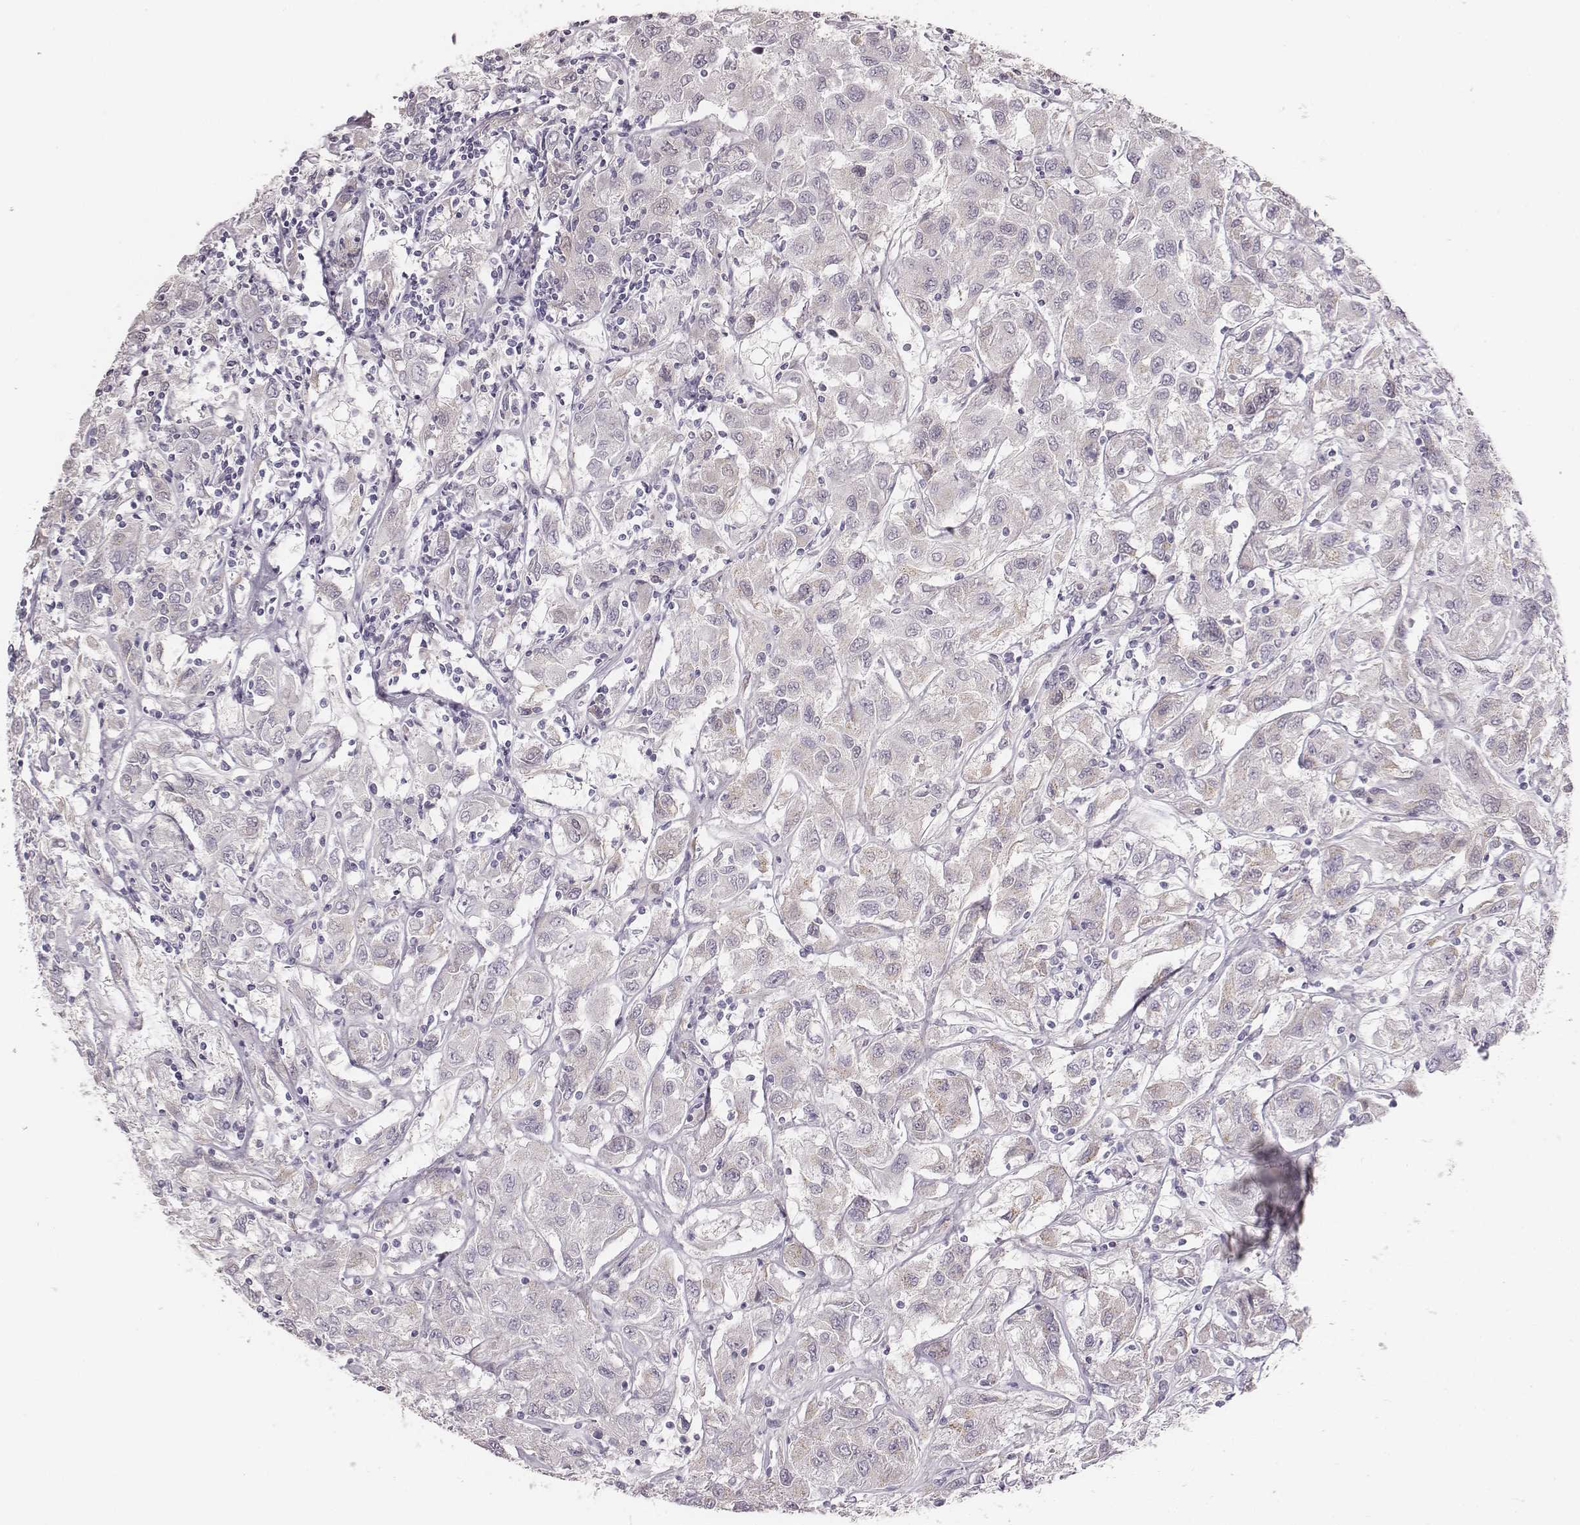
{"staining": {"intensity": "negative", "quantity": "none", "location": "none"}, "tissue": "renal cancer", "cell_type": "Tumor cells", "image_type": "cancer", "snomed": [{"axis": "morphology", "description": "Adenocarcinoma, NOS"}, {"axis": "topography", "description": "Kidney"}], "caption": "DAB immunohistochemical staining of adenocarcinoma (renal) exhibits no significant positivity in tumor cells. (DAB (3,3'-diaminobenzidine) IHC visualized using brightfield microscopy, high magnification).", "gene": "PBK", "patient": {"sex": "female", "age": 76}}